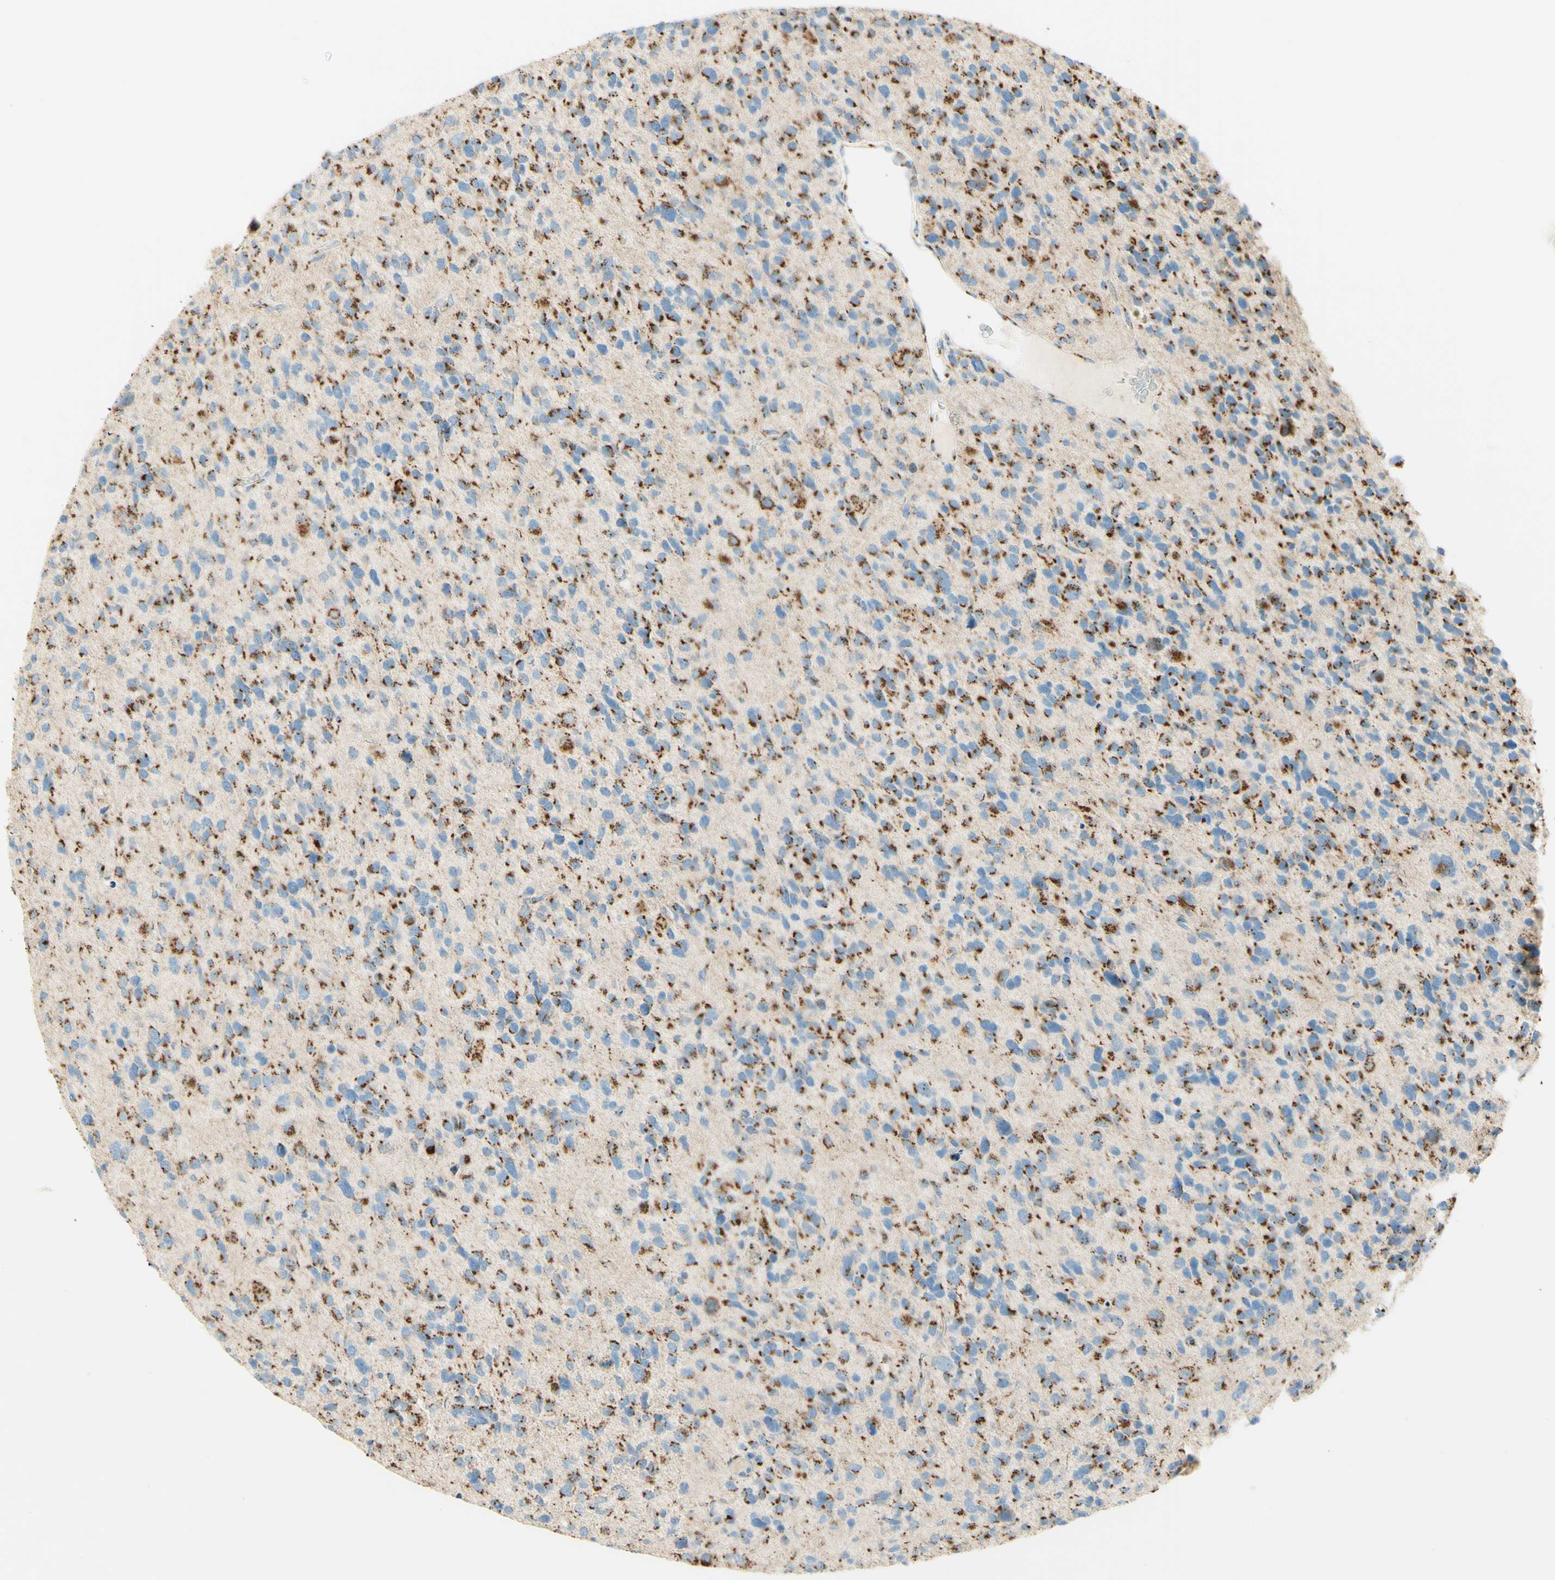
{"staining": {"intensity": "strong", "quantity": "25%-75%", "location": "cytoplasmic/membranous"}, "tissue": "glioma", "cell_type": "Tumor cells", "image_type": "cancer", "snomed": [{"axis": "morphology", "description": "Glioma, malignant, High grade"}, {"axis": "topography", "description": "Brain"}], "caption": "This histopathology image shows immunohistochemistry staining of human glioma, with high strong cytoplasmic/membranous staining in approximately 25%-75% of tumor cells.", "gene": "GOLGB1", "patient": {"sex": "female", "age": 58}}